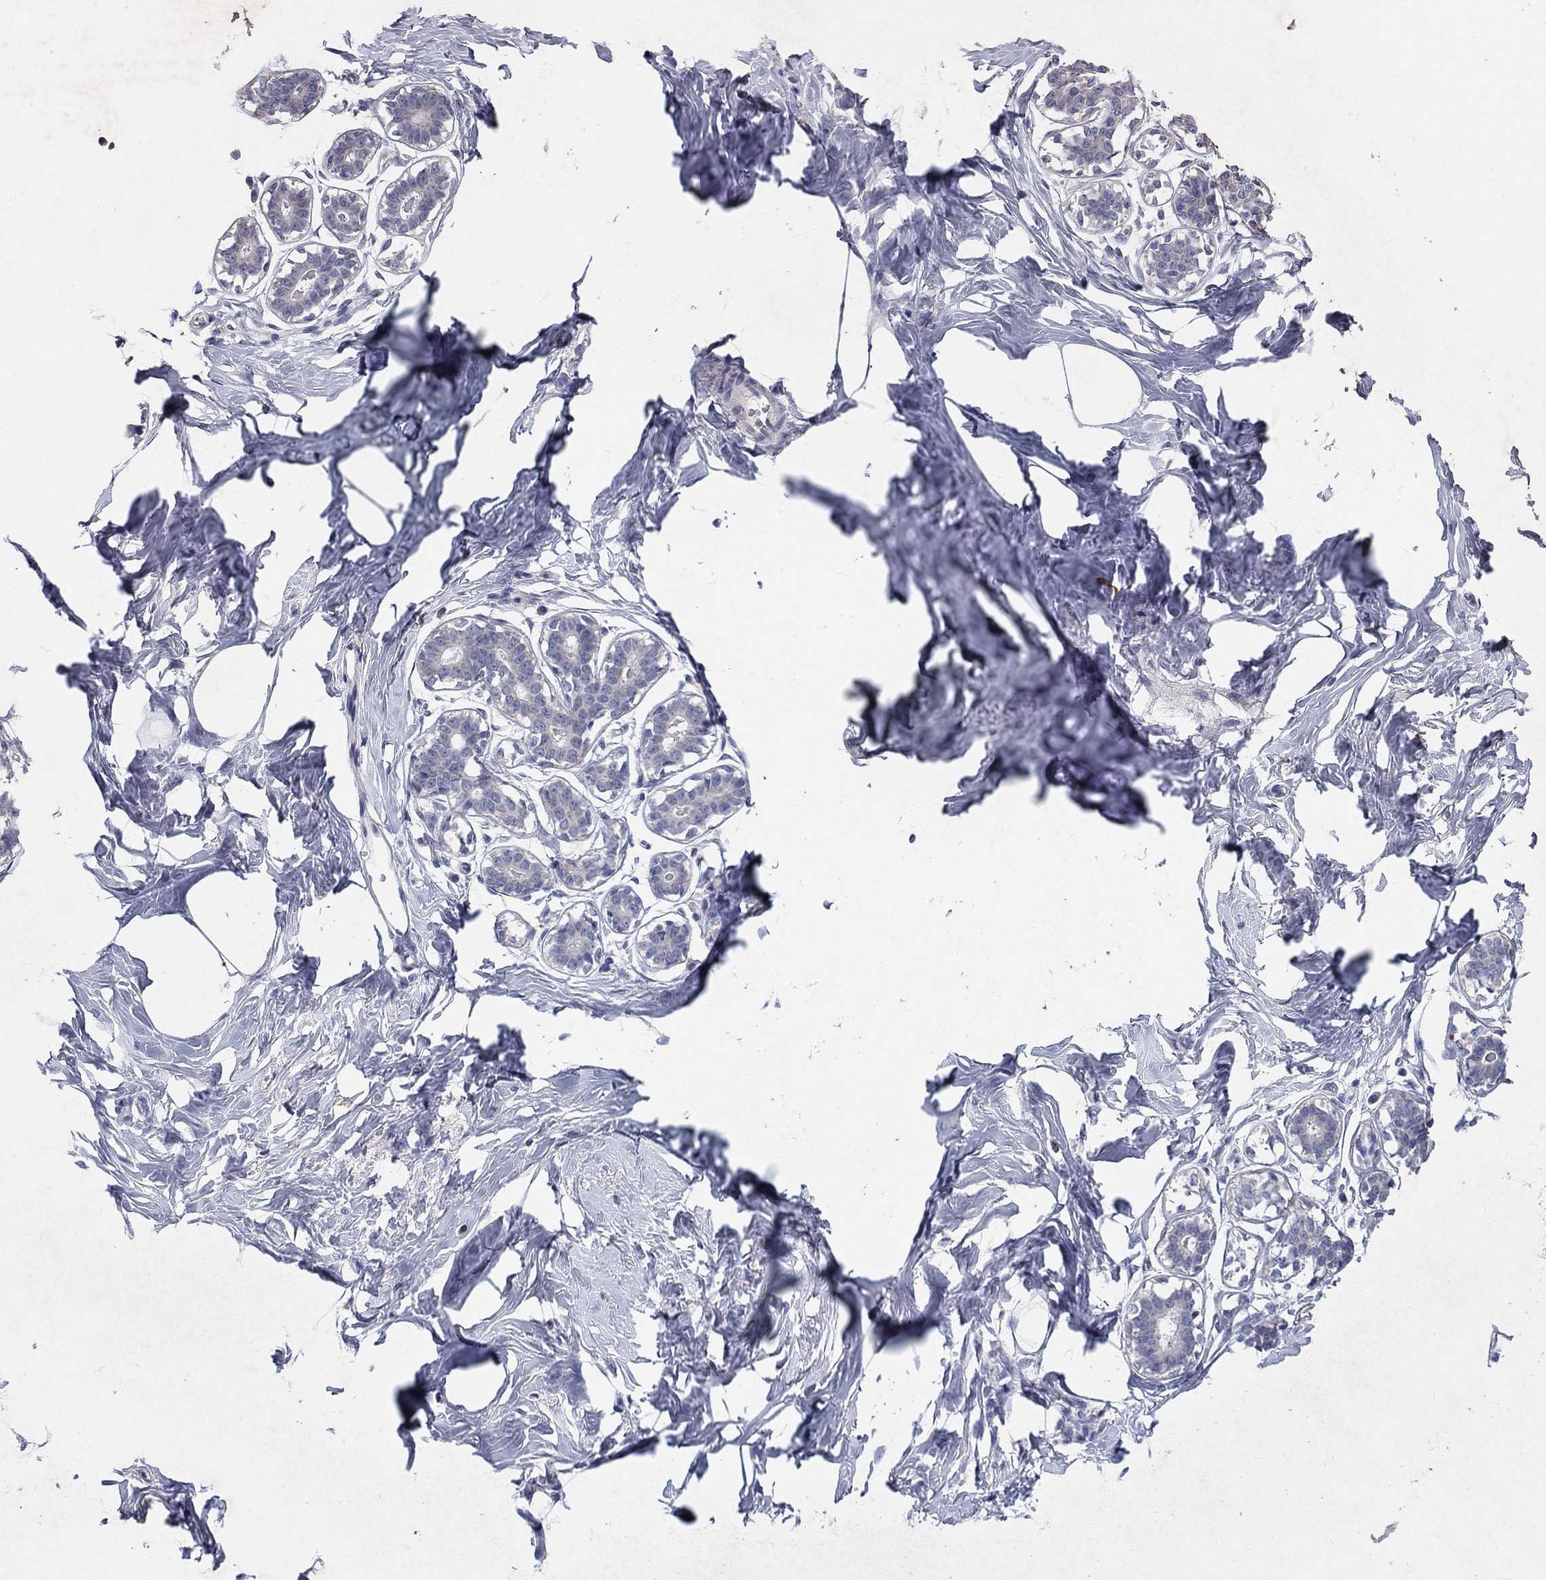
{"staining": {"intensity": "negative", "quantity": "none", "location": "none"}, "tissue": "breast", "cell_type": "Adipocytes", "image_type": "normal", "snomed": [{"axis": "morphology", "description": "Normal tissue, NOS"}, {"axis": "morphology", "description": "Lobular carcinoma, in situ"}, {"axis": "topography", "description": "Breast"}], "caption": "High power microscopy histopathology image of an immunohistochemistry (IHC) histopathology image of benign breast, revealing no significant staining in adipocytes.", "gene": "PROZ", "patient": {"sex": "female", "age": 35}}